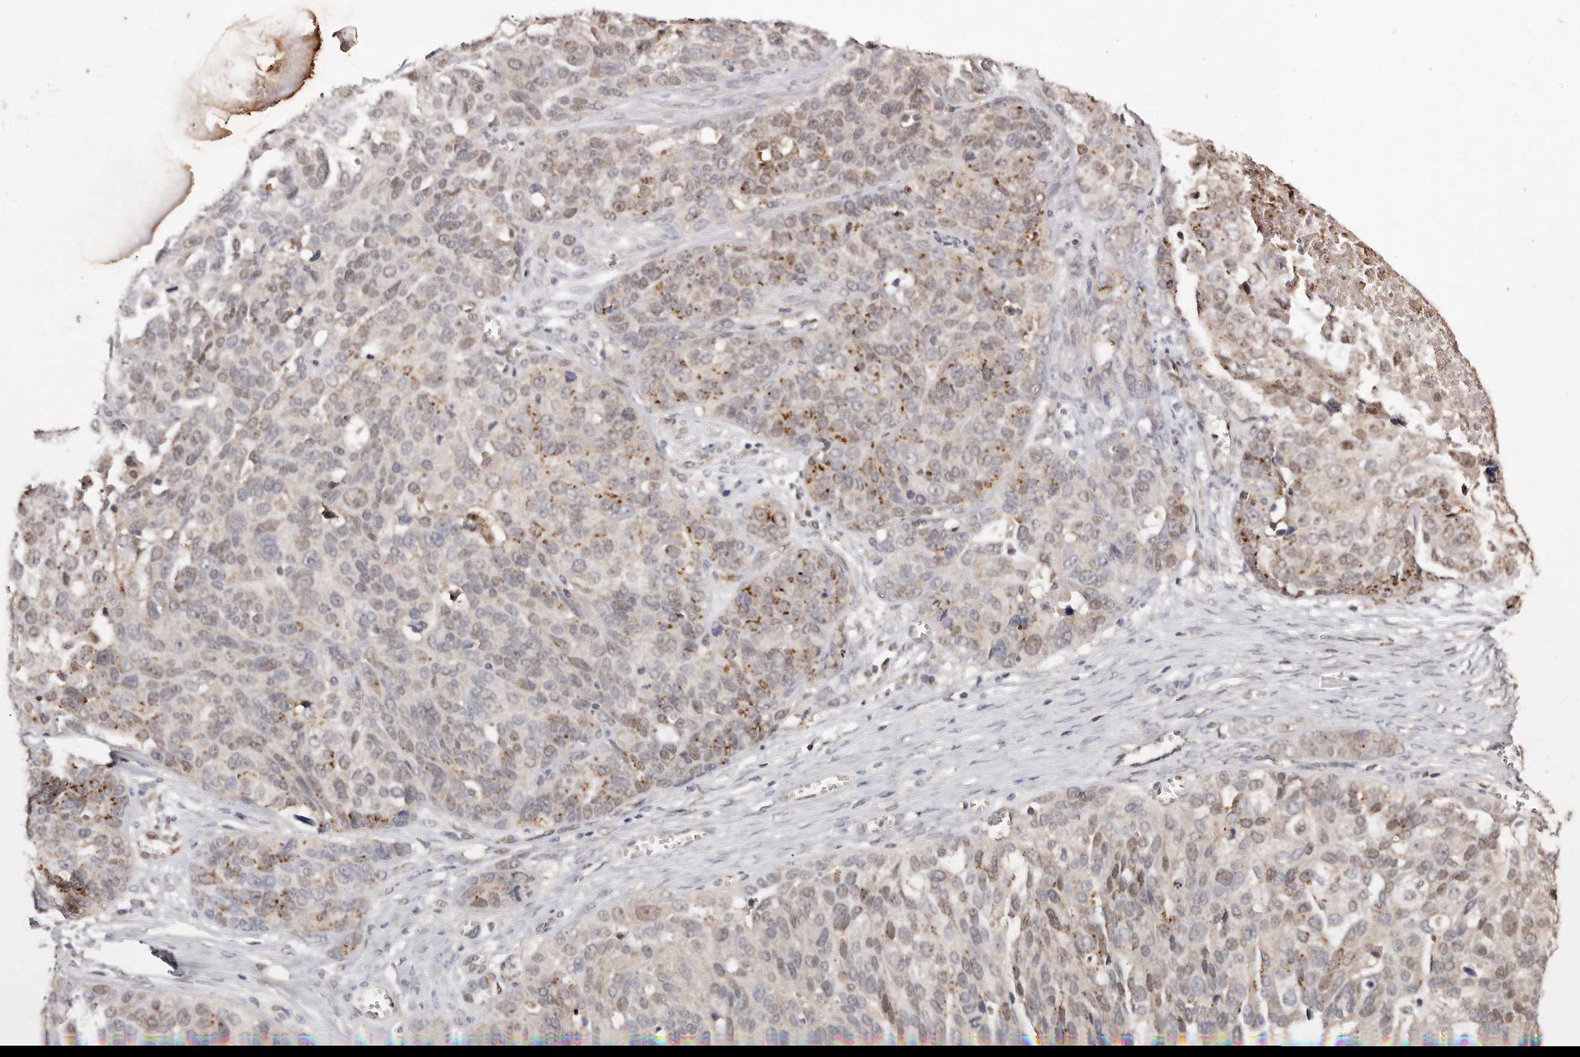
{"staining": {"intensity": "moderate", "quantity": "25%-75%", "location": "cytoplasmic/membranous,nuclear"}, "tissue": "ovarian cancer", "cell_type": "Tumor cells", "image_type": "cancer", "snomed": [{"axis": "morphology", "description": "Cystadenocarcinoma, serous, NOS"}, {"axis": "topography", "description": "Ovary"}], "caption": "A micrograph of human ovarian cancer (serous cystadenocarcinoma) stained for a protein exhibits moderate cytoplasmic/membranous and nuclear brown staining in tumor cells.", "gene": "NOTCH1", "patient": {"sex": "female", "age": 44}}